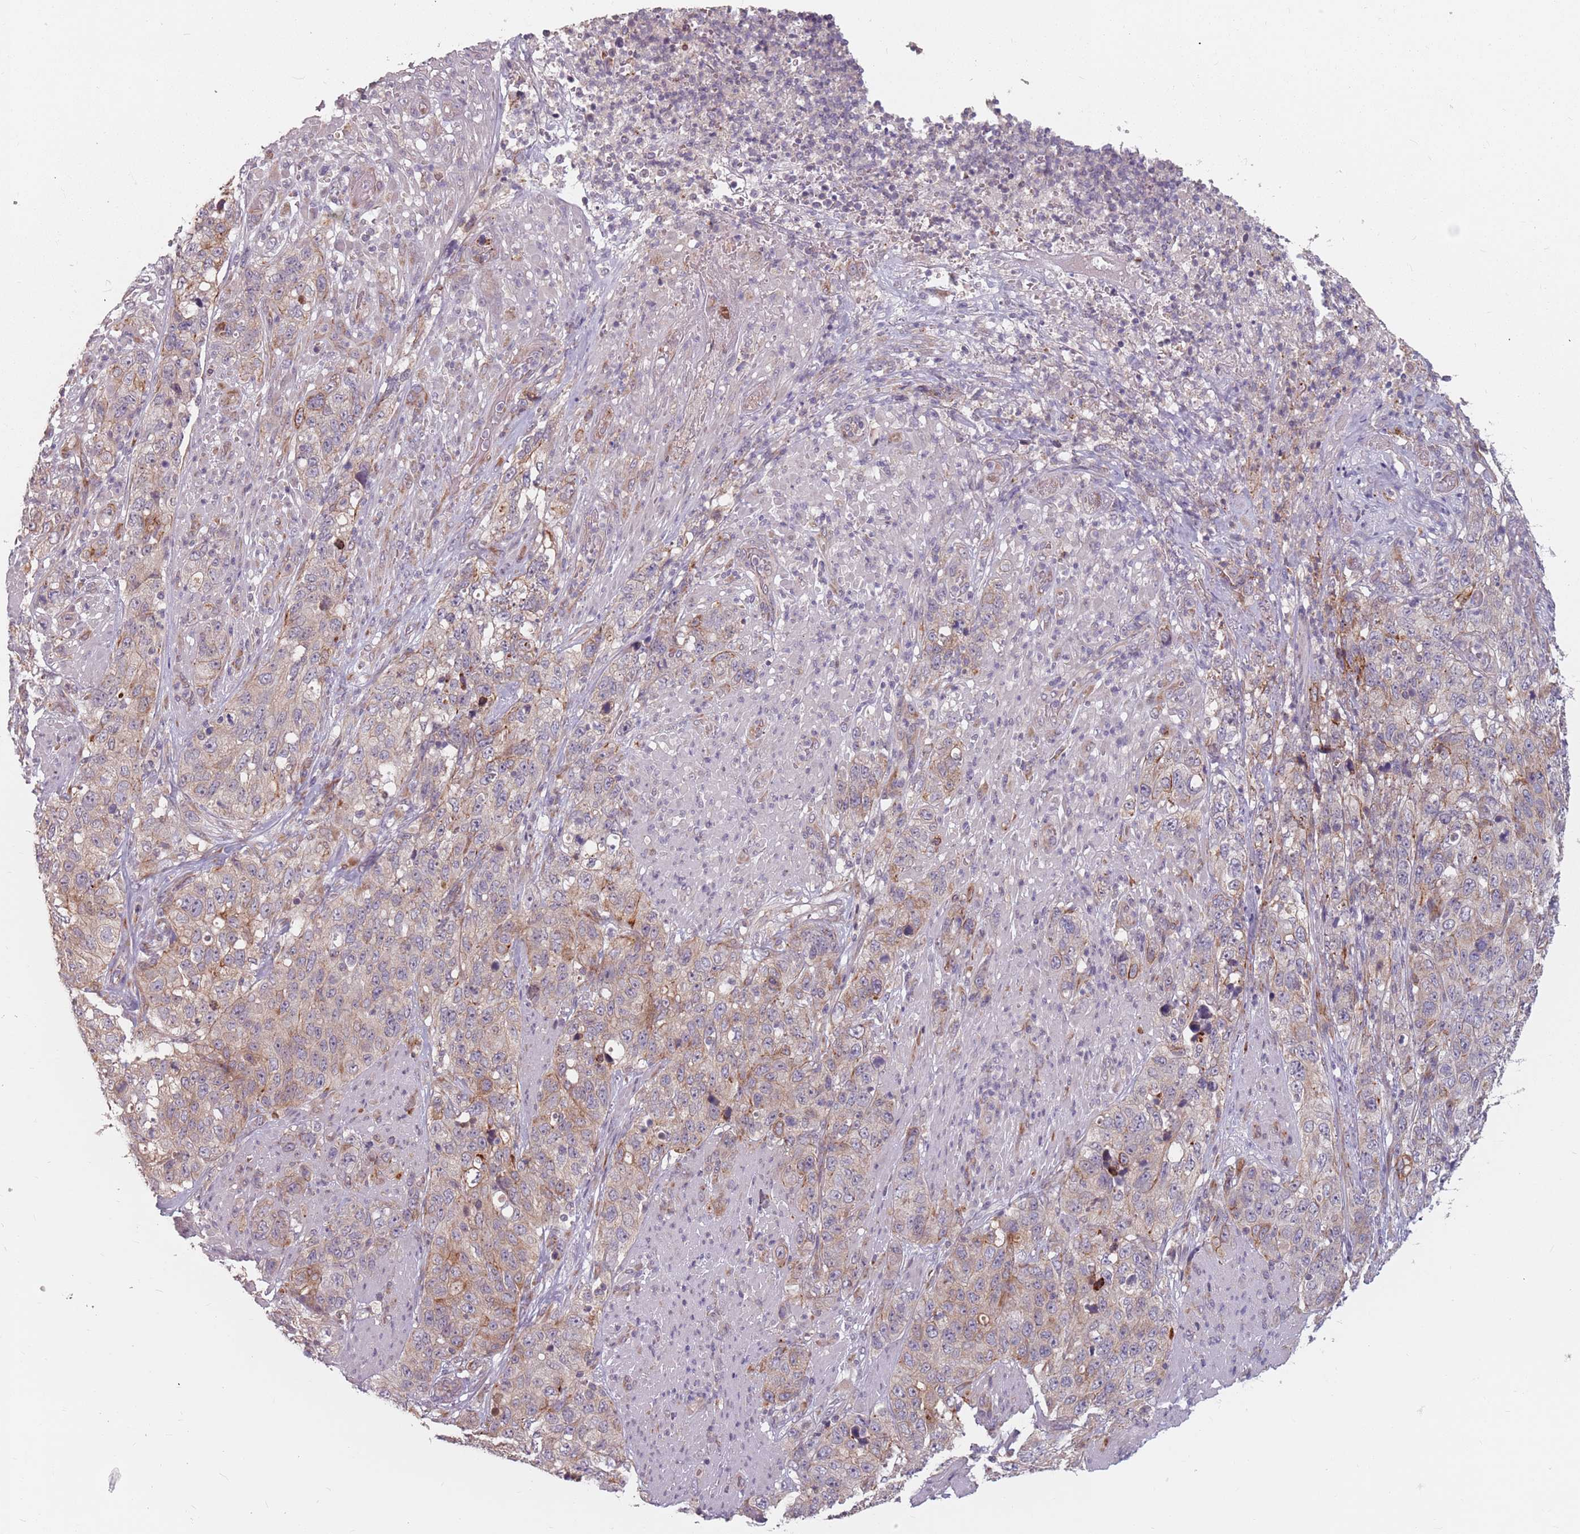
{"staining": {"intensity": "weak", "quantity": "<25%", "location": "cytoplasmic/membranous"}, "tissue": "stomach cancer", "cell_type": "Tumor cells", "image_type": "cancer", "snomed": [{"axis": "morphology", "description": "Adenocarcinoma, NOS"}, {"axis": "topography", "description": "Stomach"}], "caption": "DAB immunohistochemical staining of human stomach cancer (adenocarcinoma) exhibits no significant staining in tumor cells.", "gene": "ADAL", "patient": {"sex": "male", "age": 48}}